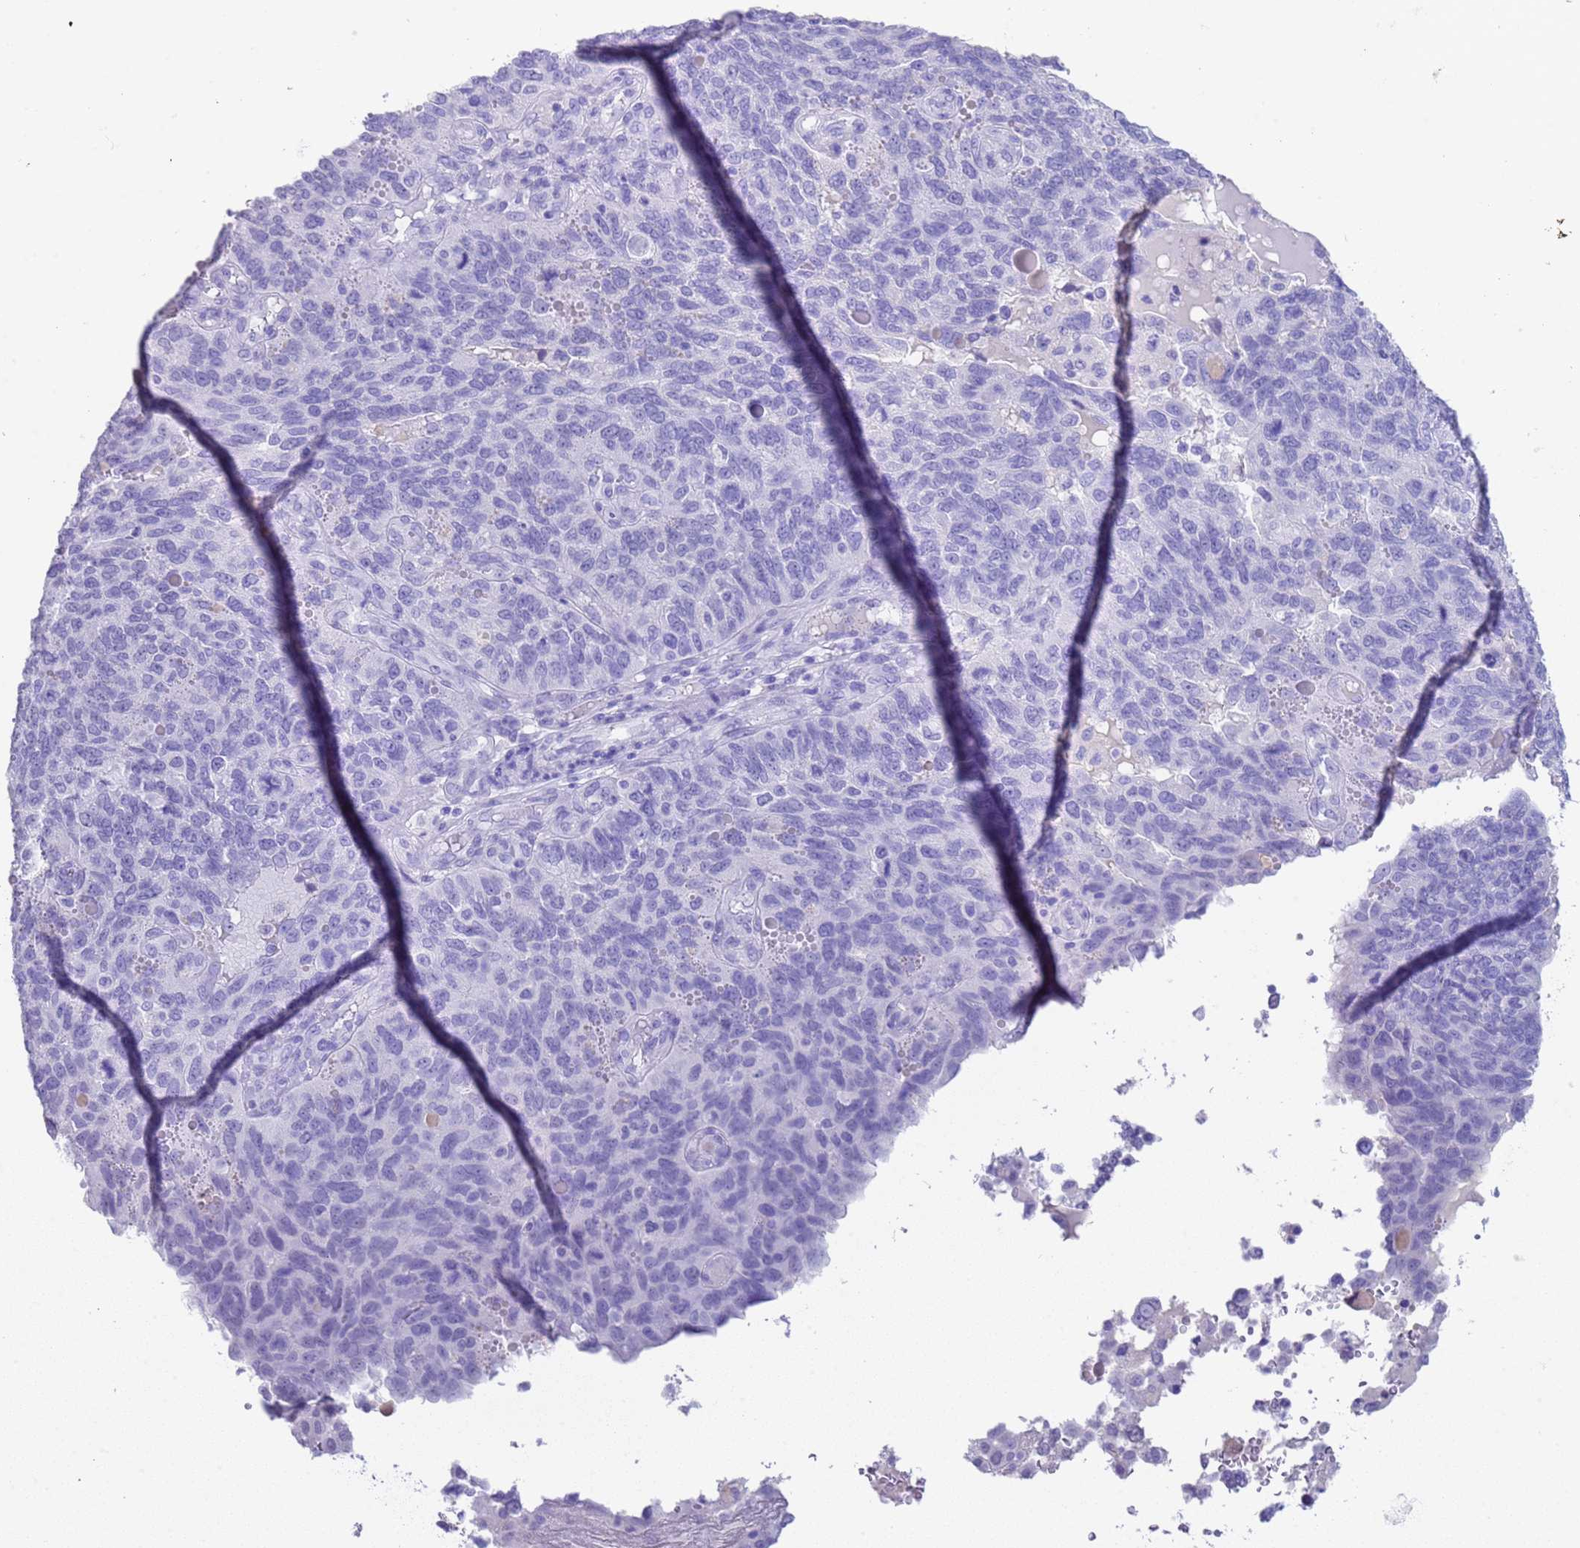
{"staining": {"intensity": "negative", "quantity": "none", "location": "none"}, "tissue": "endometrial cancer", "cell_type": "Tumor cells", "image_type": "cancer", "snomed": [{"axis": "morphology", "description": "Adenocarcinoma, NOS"}, {"axis": "topography", "description": "Endometrium"}], "caption": "There is no significant staining in tumor cells of endometrial adenocarcinoma. (Immunohistochemistry, brightfield microscopy, high magnification).", "gene": "CKM", "patient": {"sex": "female", "age": 66}}